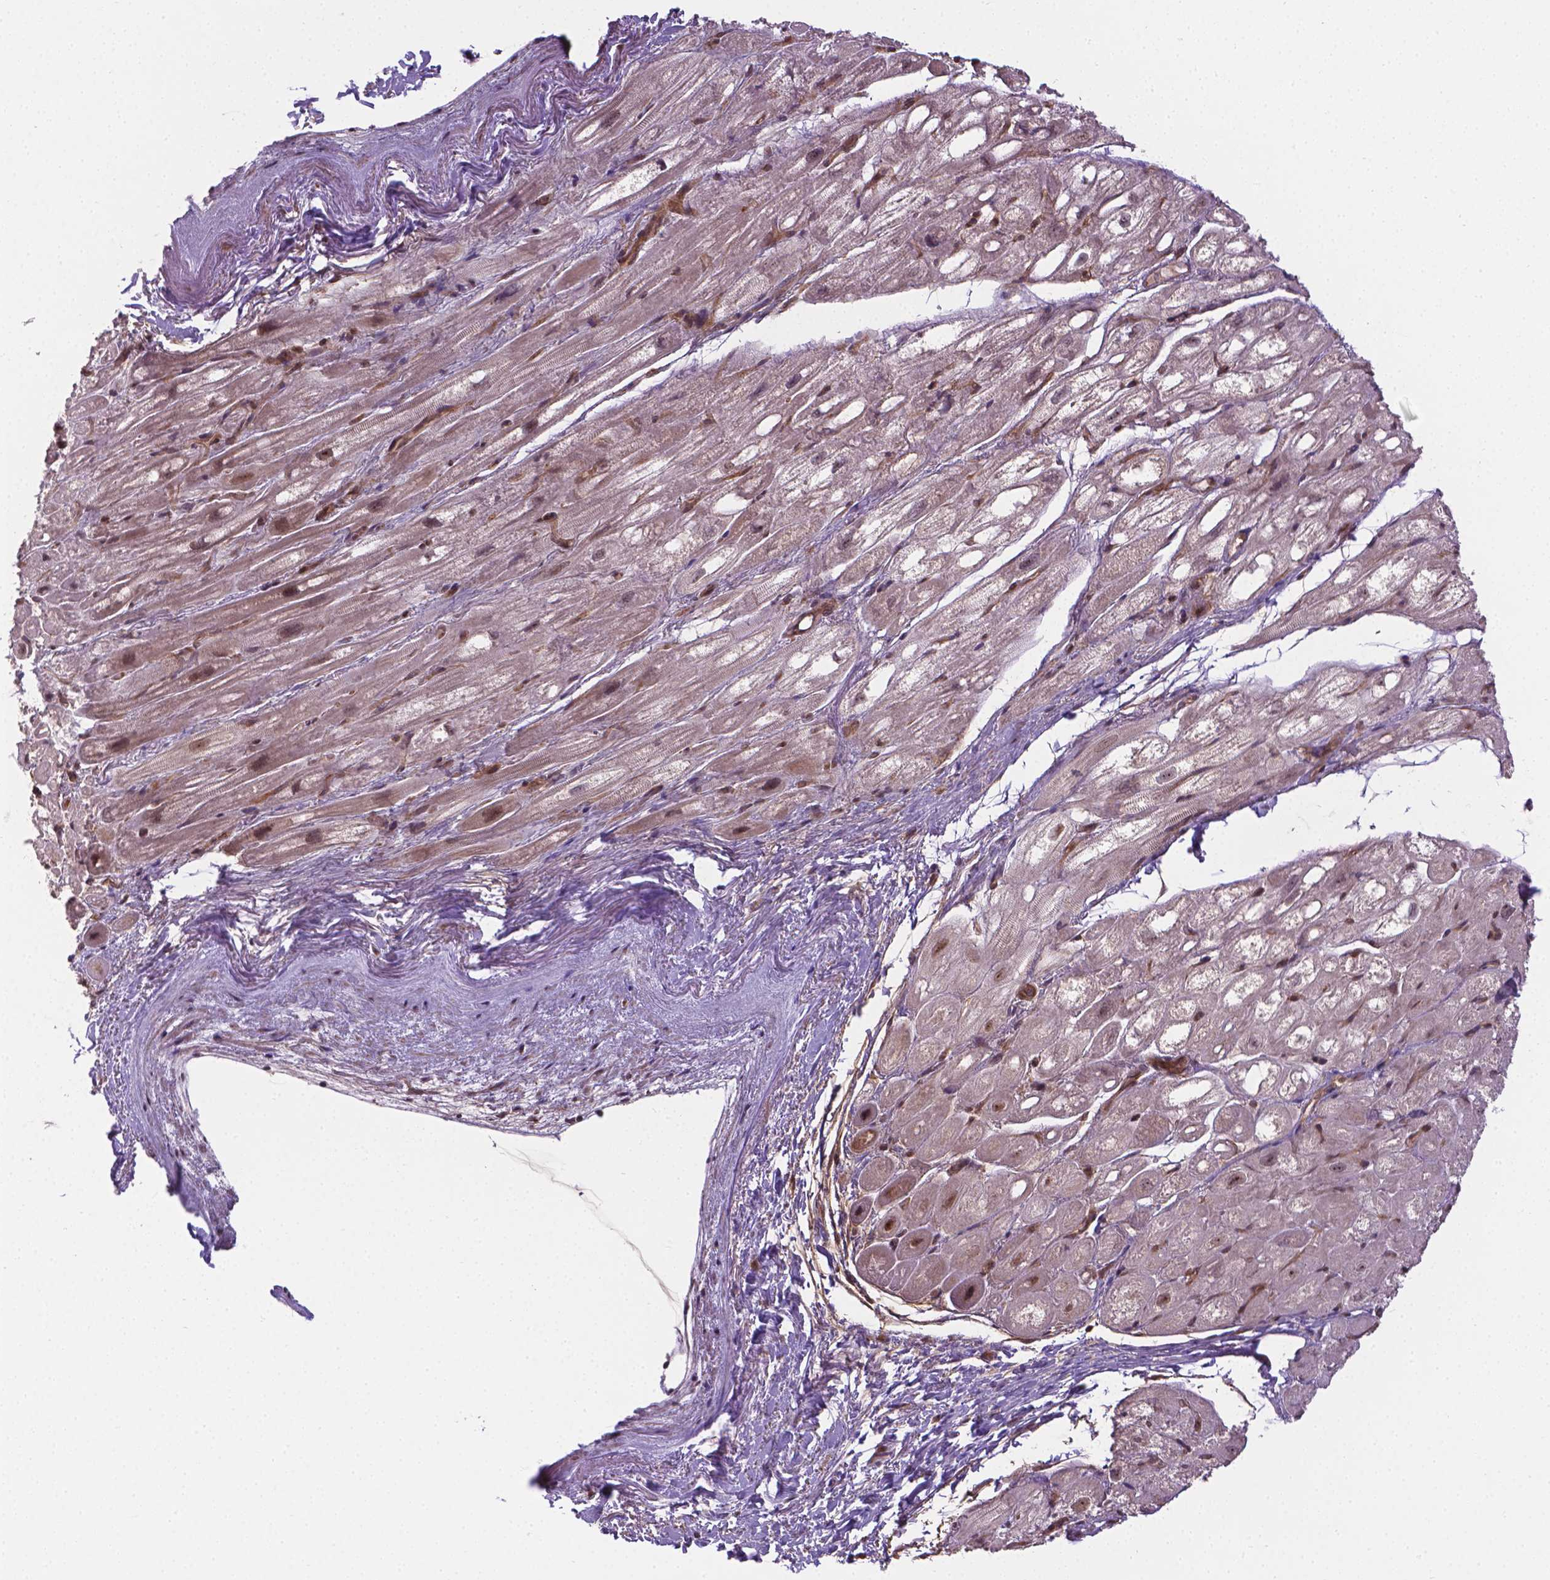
{"staining": {"intensity": "moderate", "quantity": "<25%", "location": "nuclear"}, "tissue": "heart muscle", "cell_type": "Cardiomyocytes", "image_type": "normal", "snomed": [{"axis": "morphology", "description": "Normal tissue, NOS"}, {"axis": "topography", "description": "Heart"}], "caption": "Heart muscle was stained to show a protein in brown. There is low levels of moderate nuclear staining in approximately <25% of cardiomyocytes.", "gene": "ANKRD54", "patient": {"sex": "female", "age": 69}}